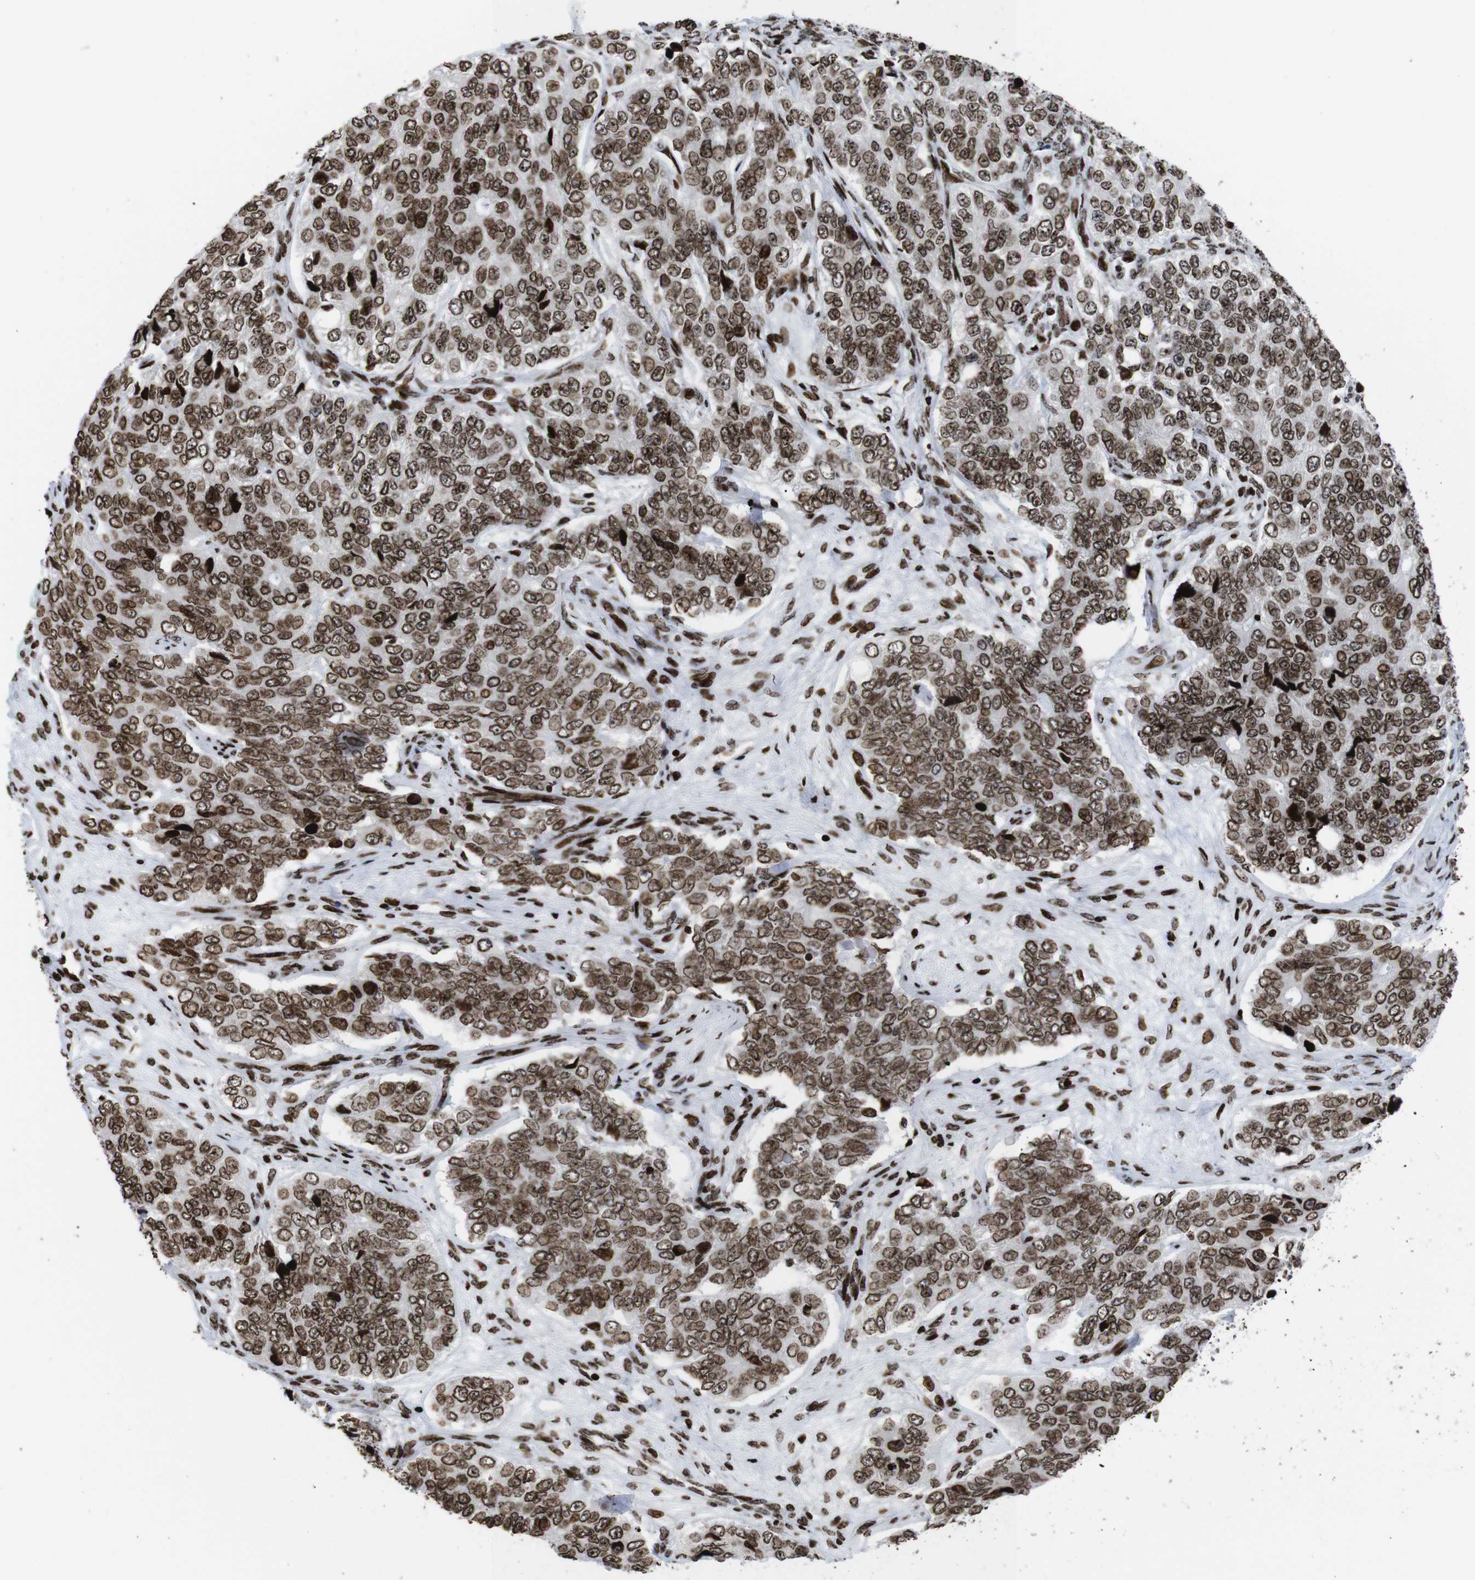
{"staining": {"intensity": "moderate", "quantity": ">75%", "location": "cytoplasmic/membranous,nuclear"}, "tissue": "ovarian cancer", "cell_type": "Tumor cells", "image_type": "cancer", "snomed": [{"axis": "morphology", "description": "Carcinoma, endometroid"}, {"axis": "topography", "description": "Ovary"}], "caption": "High-power microscopy captured an IHC micrograph of ovarian endometroid carcinoma, revealing moderate cytoplasmic/membranous and nuclear expression in approximately >75% of tumor cells.", "gene": "H1-4", "patient": {"sex": "female", "age": 51}}